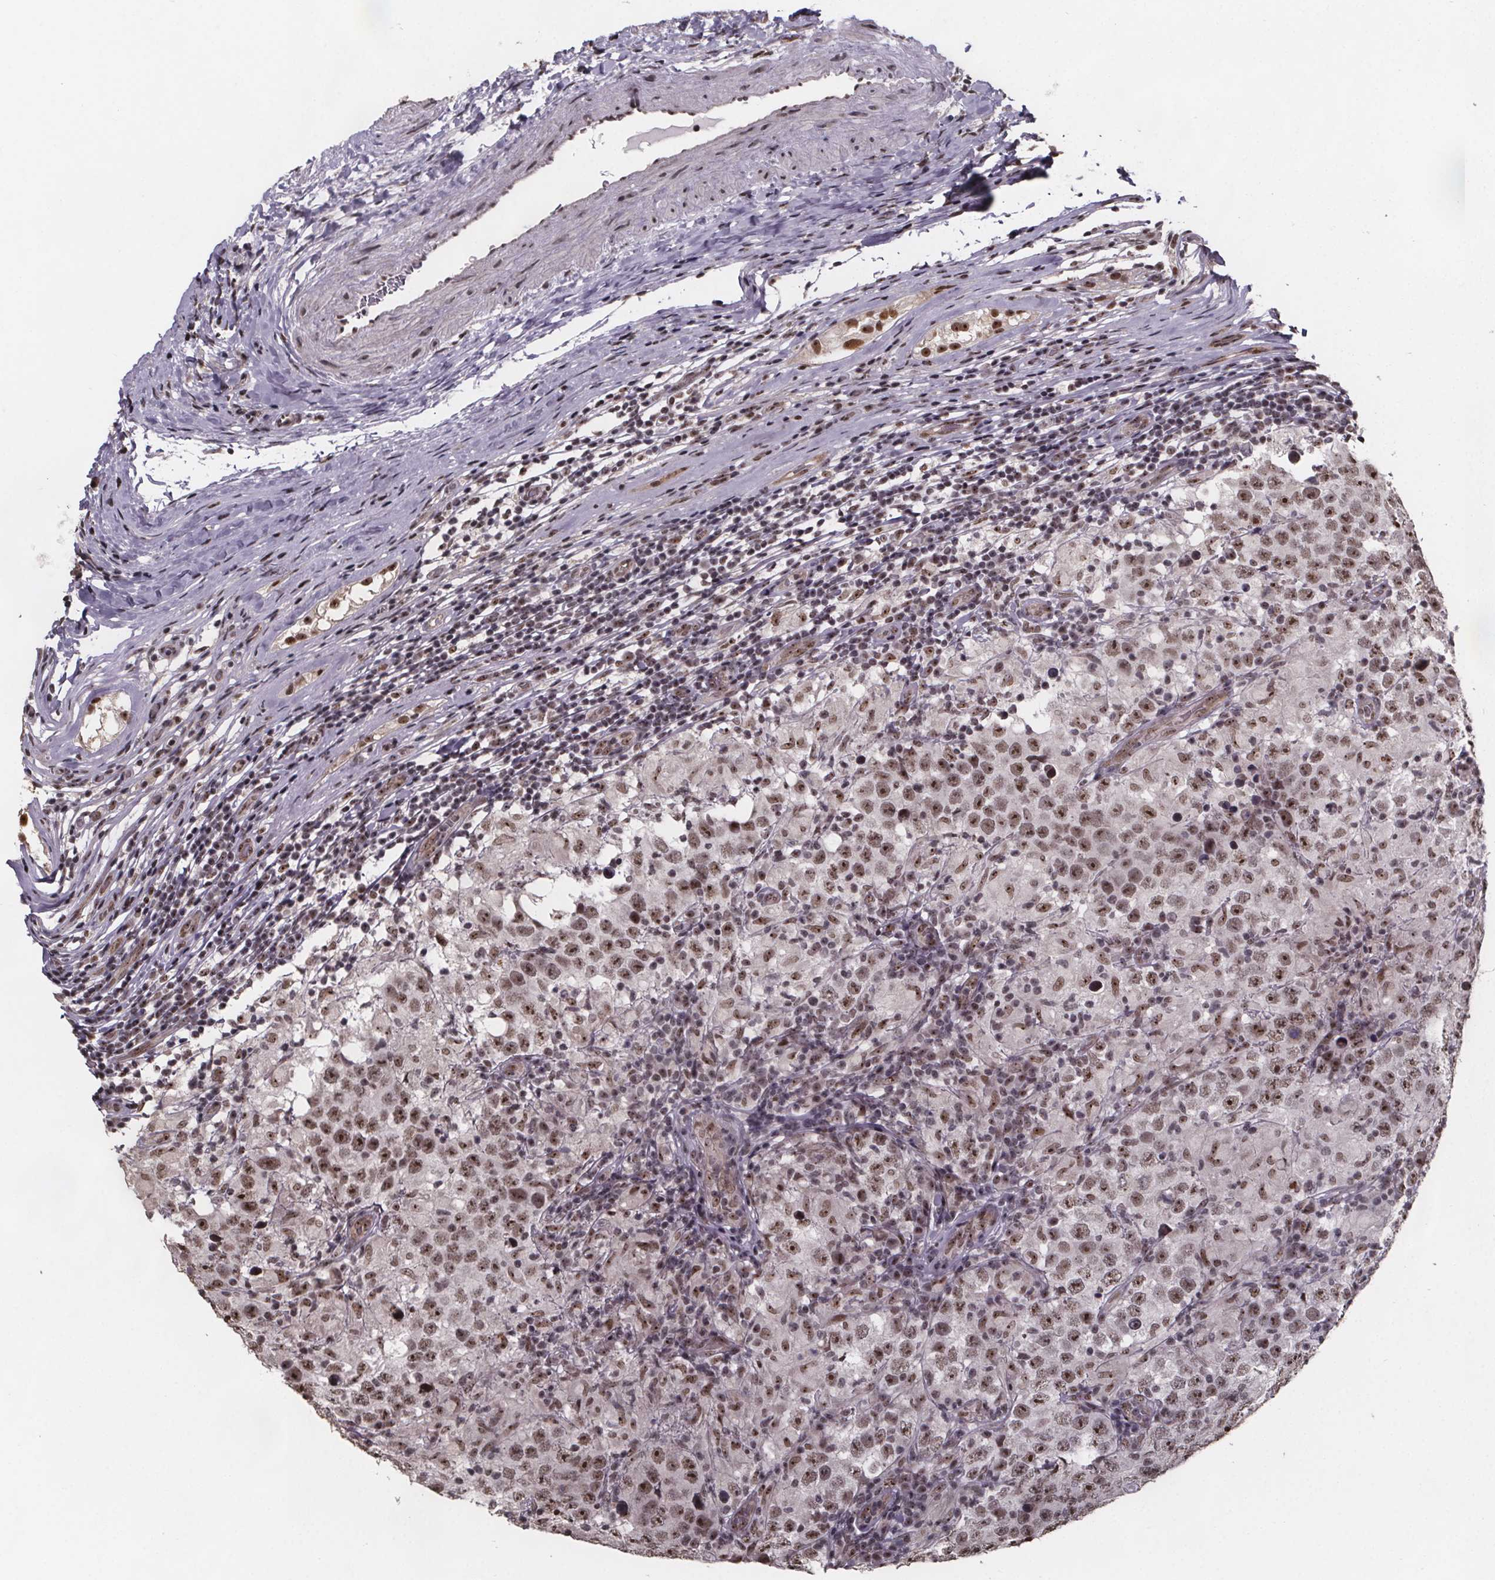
{"staining": {"intensity": "moderate", "quantity": ">75%", "location": "nuclear"}, "tissue": "testis cancer", "cell_type": "Tumor cells", "image_type": "cancer", "snomed": [{"axis": "morphology", "description": "Seminoma, NOS"}, {"axis": "morphology", "description": "Carcinoma, Embryonal, NOS"}, {"axis": "topography", "description": "Testis"}], "caption": "This is a micrograph of immunohistochemistry (IHC) staining of testis seminoma, which shows moderate staining in the nuclear of tumor cells.", "gene": "U2SURP", "patient": {"sex": "male", "age": 41}}